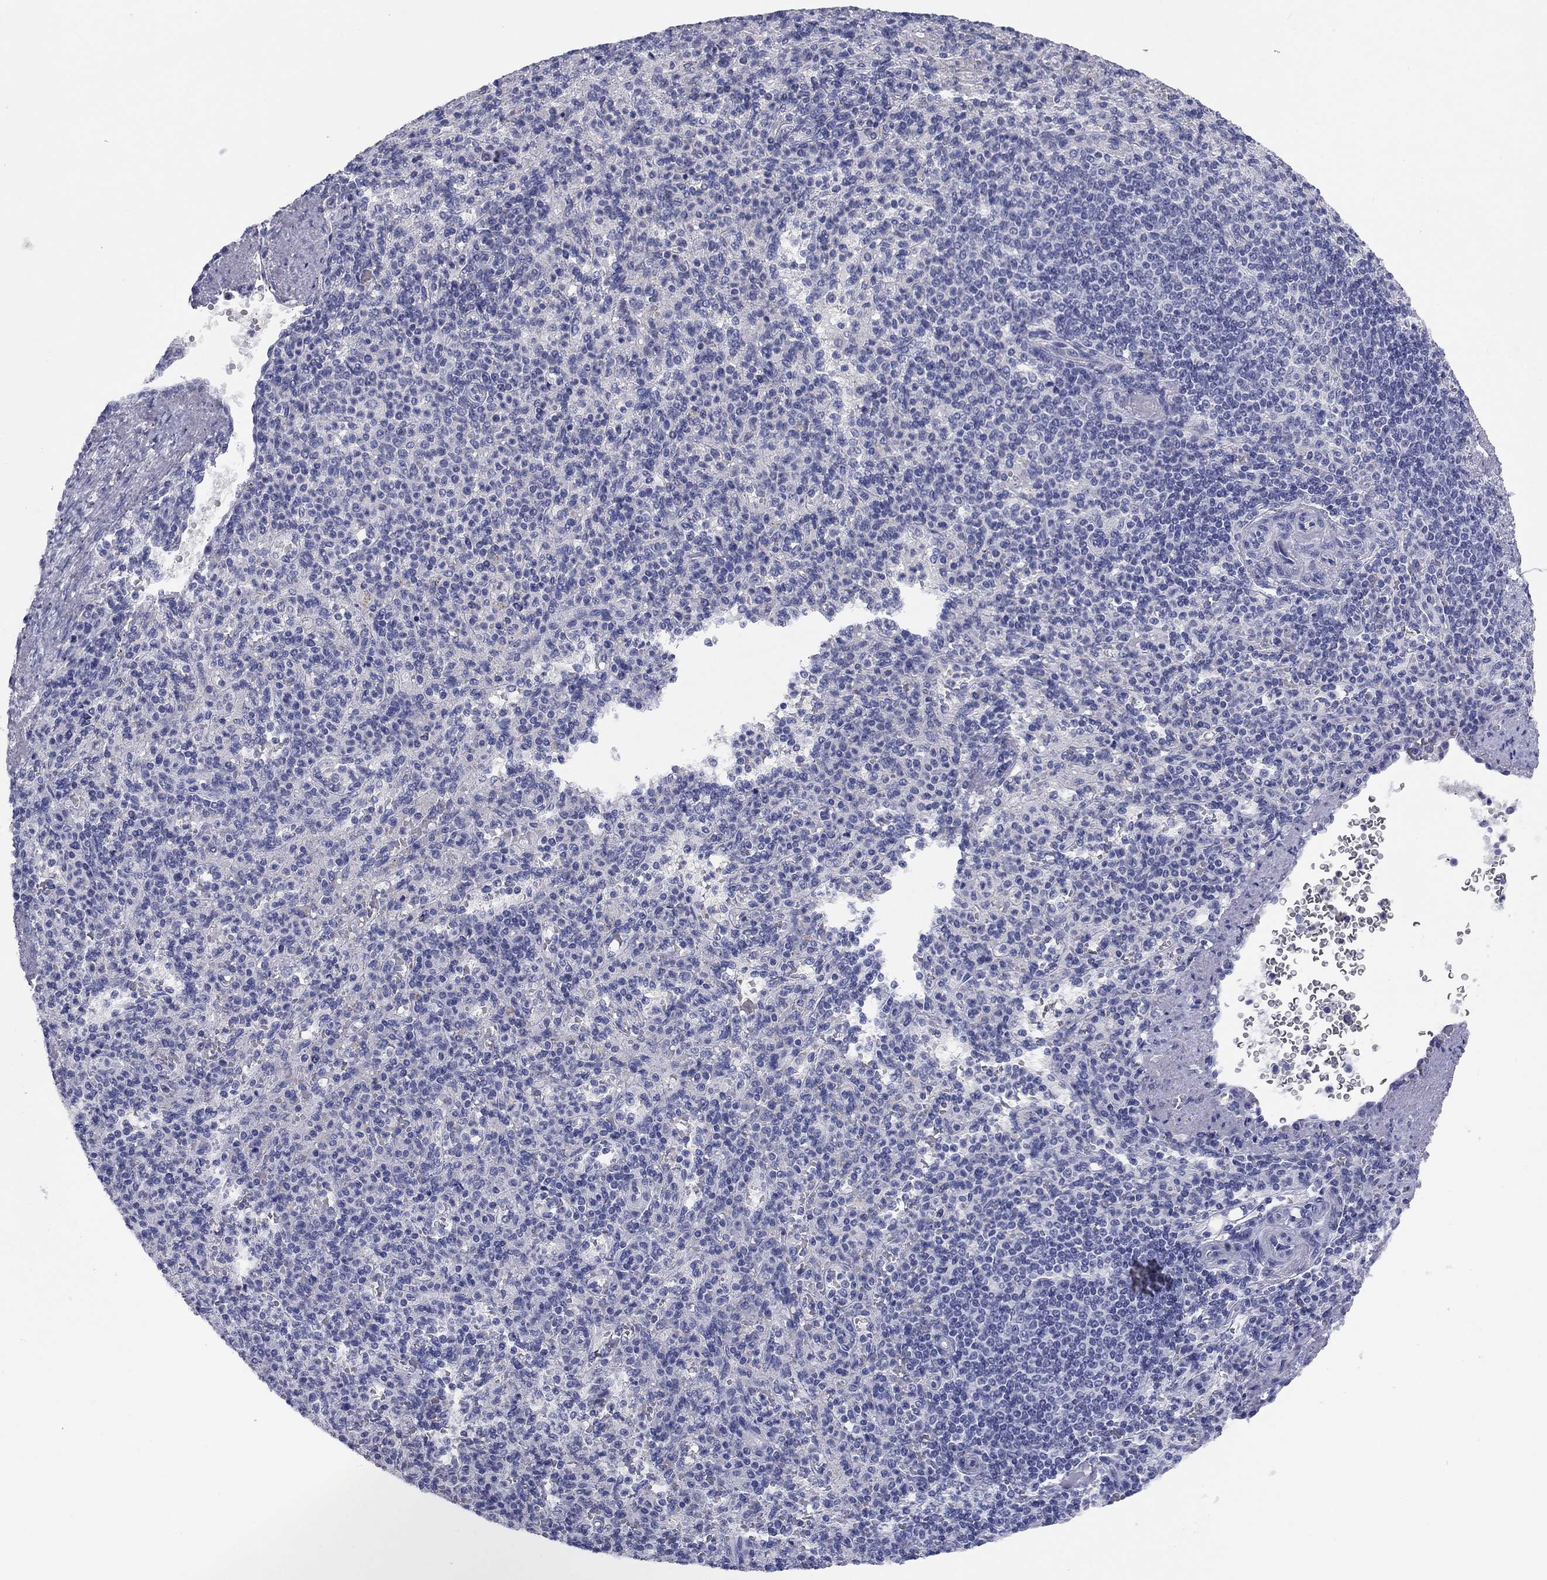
{"staining": {"intensity": "negative", "quantity": "none", "location": "none"}, "tissue": "spleen", "cell_type": "Cells in red pulp", "image_type": "normal", "snomed": [{"axis": "morphology", "description": "Normal tissue, NOS"}, {"axis": "topography", "description": "Spleen"}], "caption": "IHC micrograph of unremarkable spleen stained for a protein (brown), which exhibits no staining in cells in red pulp. The staining was performed using DAB (3,3'-diaminobenzidine) to visualize the protein expression in brown, while the nuclei were stained in blue with hematoxylin (Magnification: 20x).", "gene": "KCNH1", "patient": {"sex": "female", "age": 74}}